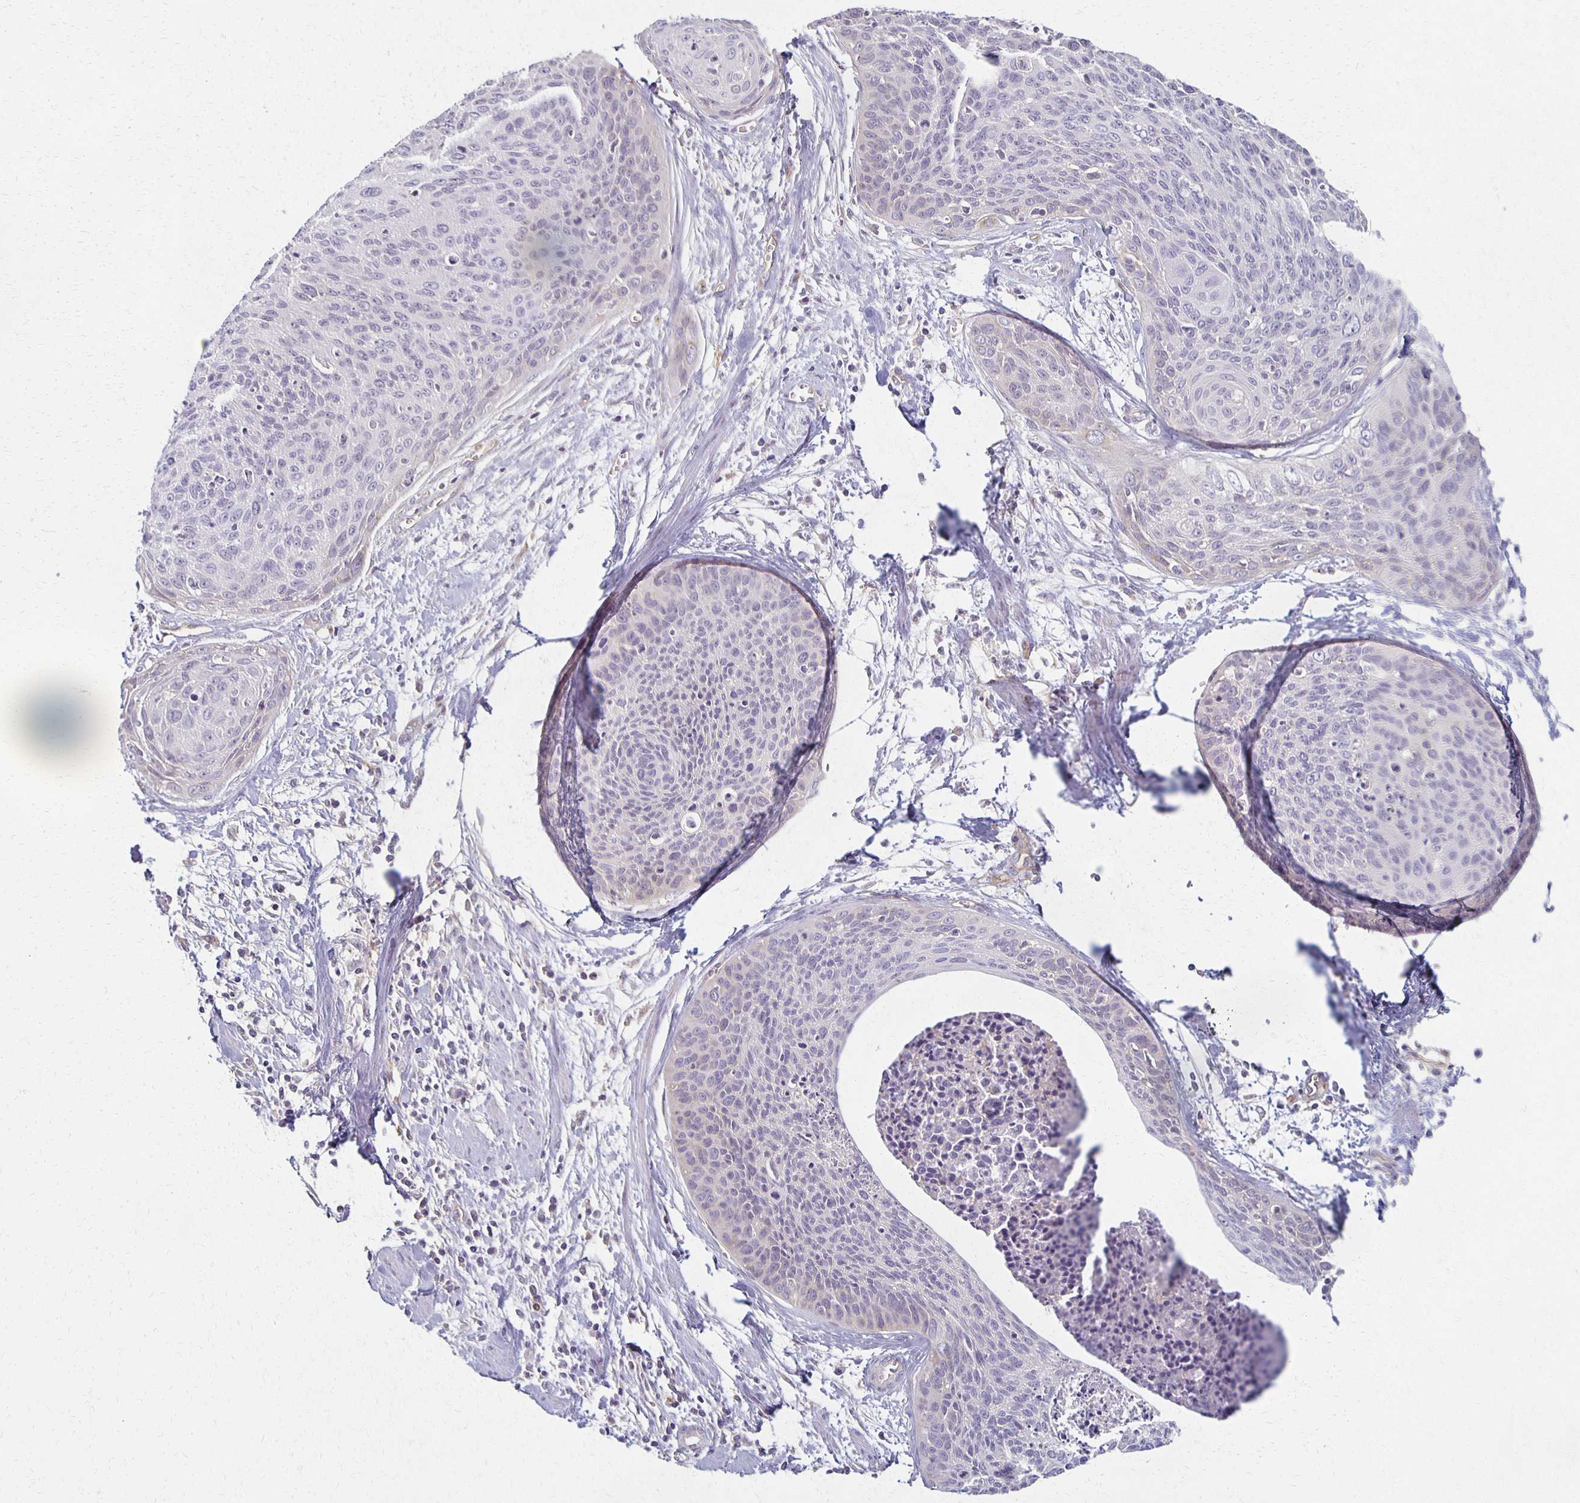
{"staining": {"intensity": "negative", "quantity": "none", "location": "none"}, "tissue": "cervical cancer", "cell_type": "Tumor cells", "image_type": "cancer", "snomed": [{"axis": "morphology", "description": "Squamous cell carcinoma, NOS"}, {"axis": "topography", "description": "Cervix"}], "caption": "There is no significant staining in tumor cells of squamous cell carcinoma (cervical). The staining was performed using DAB (3,3'-diaminobenzidine) to visualize the protein expression in brown, while the nuclei were stained in blue with hematoxylin (Magnification: 20x).", "gene": "GPX4", "patient": {"sex": "female", "age": 55}}